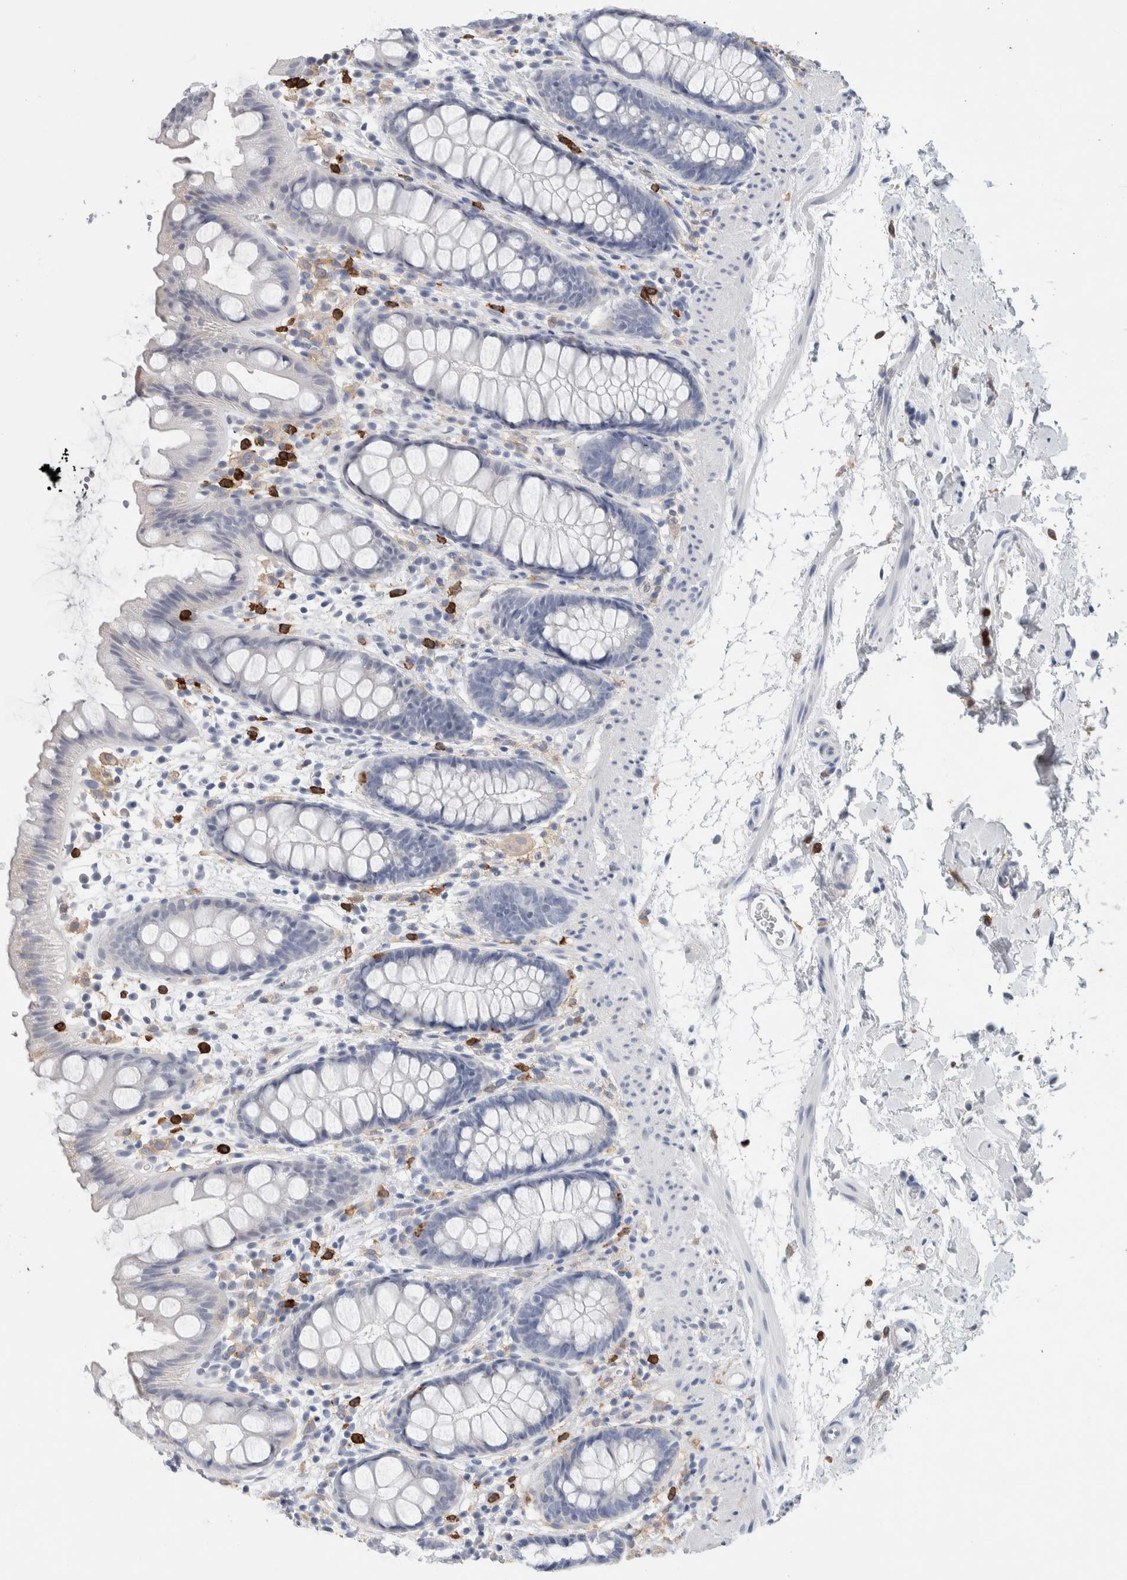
{"staining": {"intensity": "negative", "quantity": "none", "location": "none"}, "tissue": "rectum", "cell_type": "Glandular cells", "image_type": "normal", "snomed": [{"axis": "morphology", "description": "Normal tissue, NOS"}, {"axis": "topography", "description": "Rectum"}], "caption": "The micrograph reveals no significant staining in glandular cells of rectum. (Immunohistochemistry (ihc), brightfield microscopy, high magnification).", "gene": "NCF2", "patient": {"sex": "female", "age": 65}}